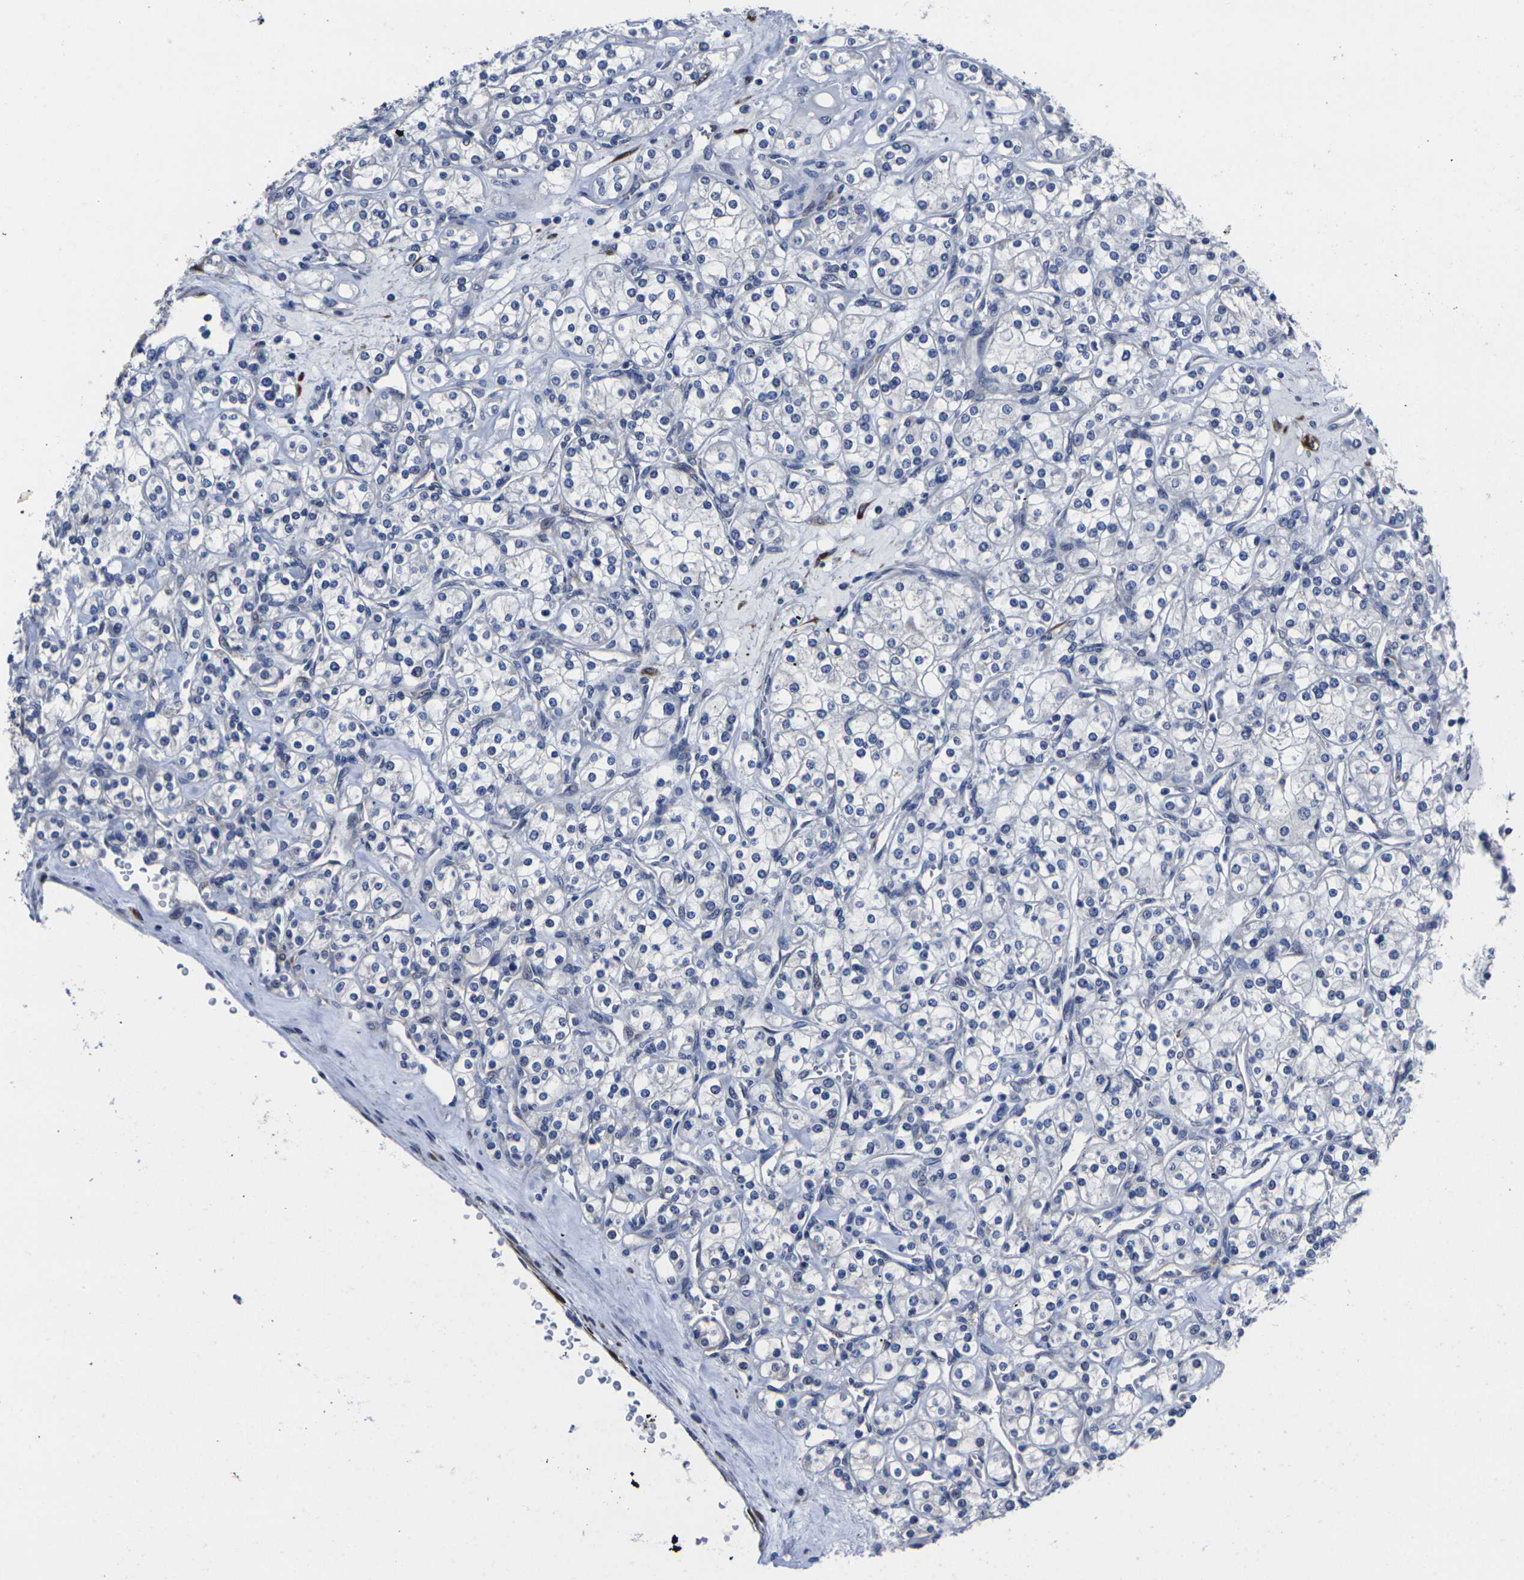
{"staining": {"intensity": "negative", "quantity": "none", "location": "none"}, "tissue": "renal cancer", "cell_type": "Tumor cells", "image_type": "cancer", "snomed": [{"axis": "morphology", "description": "Adenocarcinoma, NOS"}, {"axis": "topography", "description": "Kidney"}], "caption": "Human renal adenocarcinoma stained for a protein using IHC displays no expression in tumor cells.", "gene": "CYP2C8", "patient": {"sex": "male", "age": 77}}